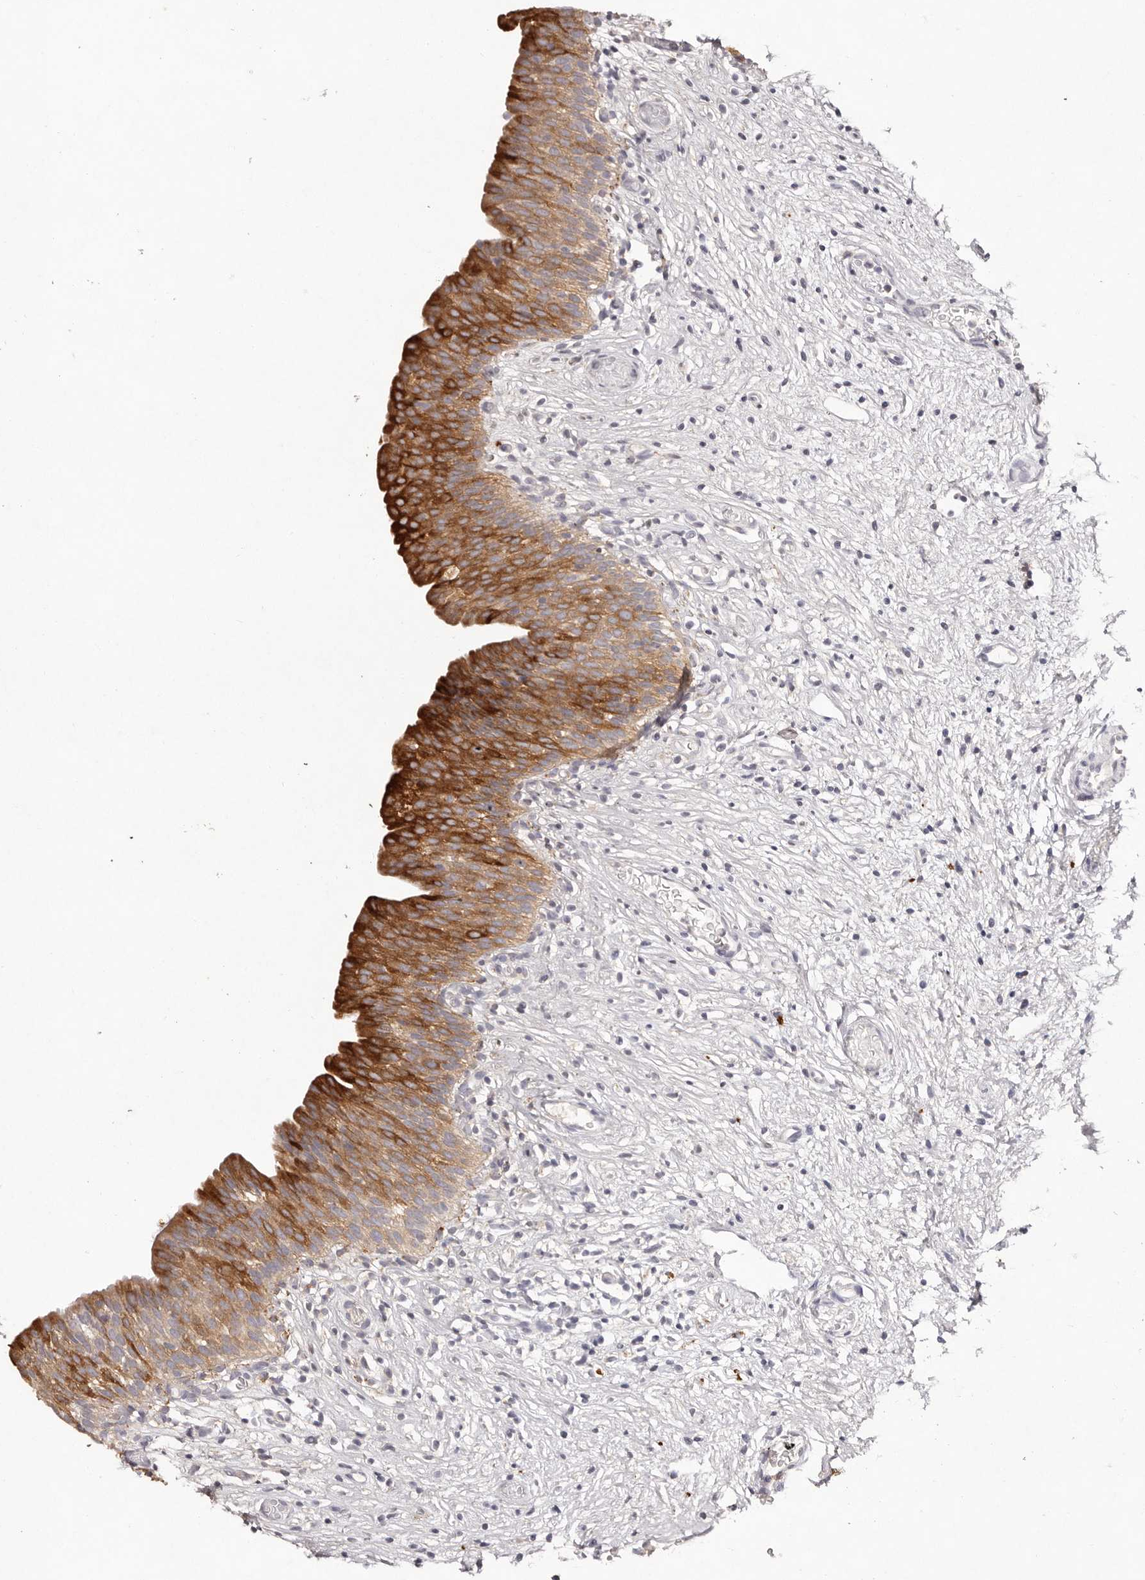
{"staining": {"intensity": "strong", "quantity": "25%-75%", "location": "cytoplasmic/membranous"}, "tissue": "urinary bladder", "cell_type": "Urothelial cells", "image_type": "normal", "snomed": [{"axis": "morphology", "description": "Transitional cell carcinoma in-situ"}, {"axis": "topography", "description": "Urinary bladder"}], "caption": "DAB (3,3'-diaminobenzidine) immunohistochemical staining of normal urinary bladder displays strong cytoplasmic/membranous protein positivity in about 25%-75% of urothelial cells. (DAB IHC with brightfield microscopy, high magnification).", "gene": "SCUBE2", "patient": {"sex": "male", "age": 74}}